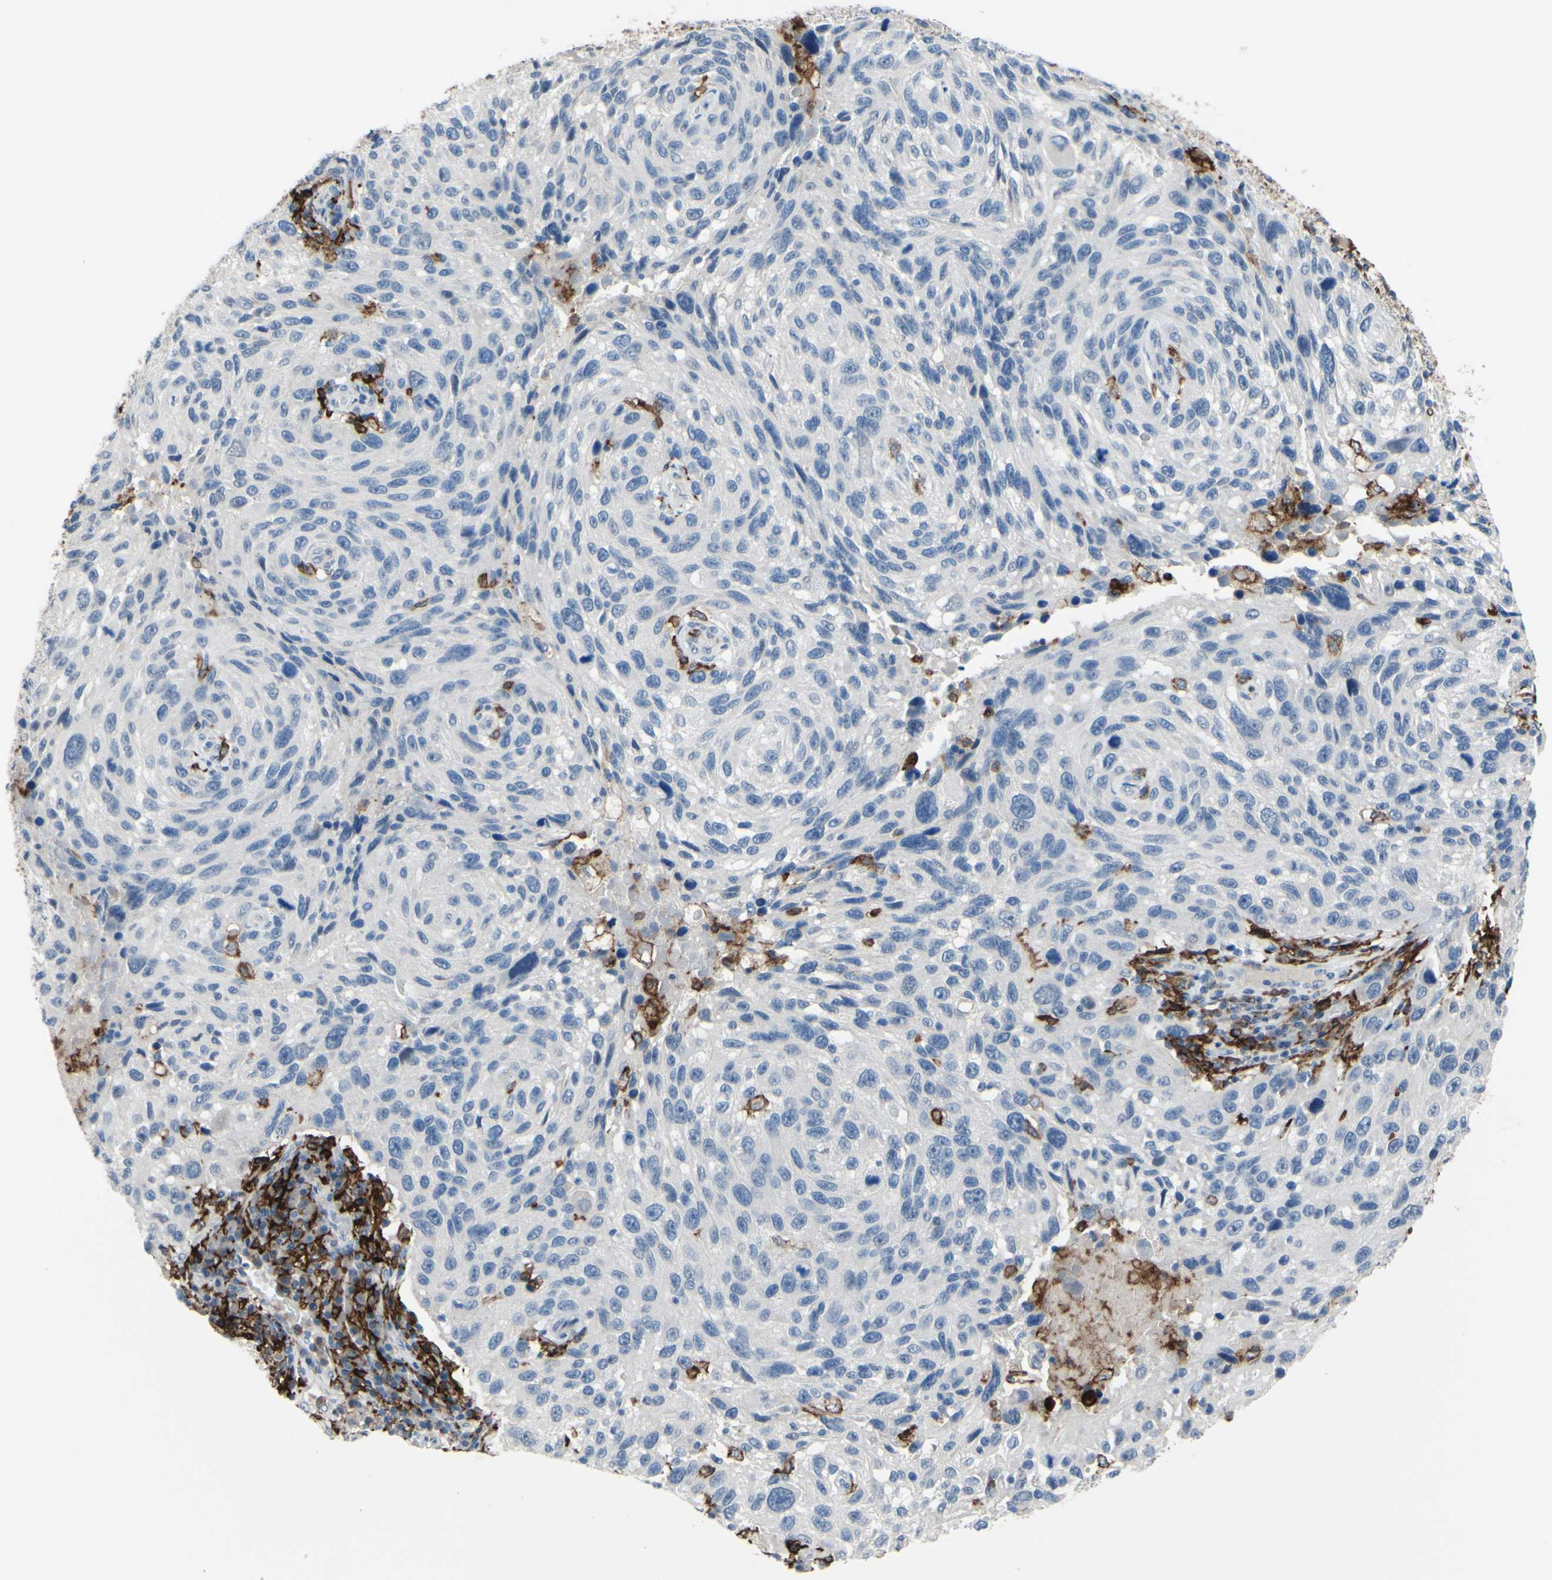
{"staining": {"intensity": "negative", "quantity": "none", "location": "none"}, "tissue": "melanoma", "cell_type": "Tumor cells", "image_type": "cancer", "snomed": [{"axis": "morphology", "description": "Malignant melanoma, NOS"}, {"axis": "topography", "description": "Skin"}], "caption": "Protein analysis of malignant melanoma exhibits no significant staining in tumor cells.", "gene": "FCGR2A", "patient": {"sex": "male", "age": 53}}